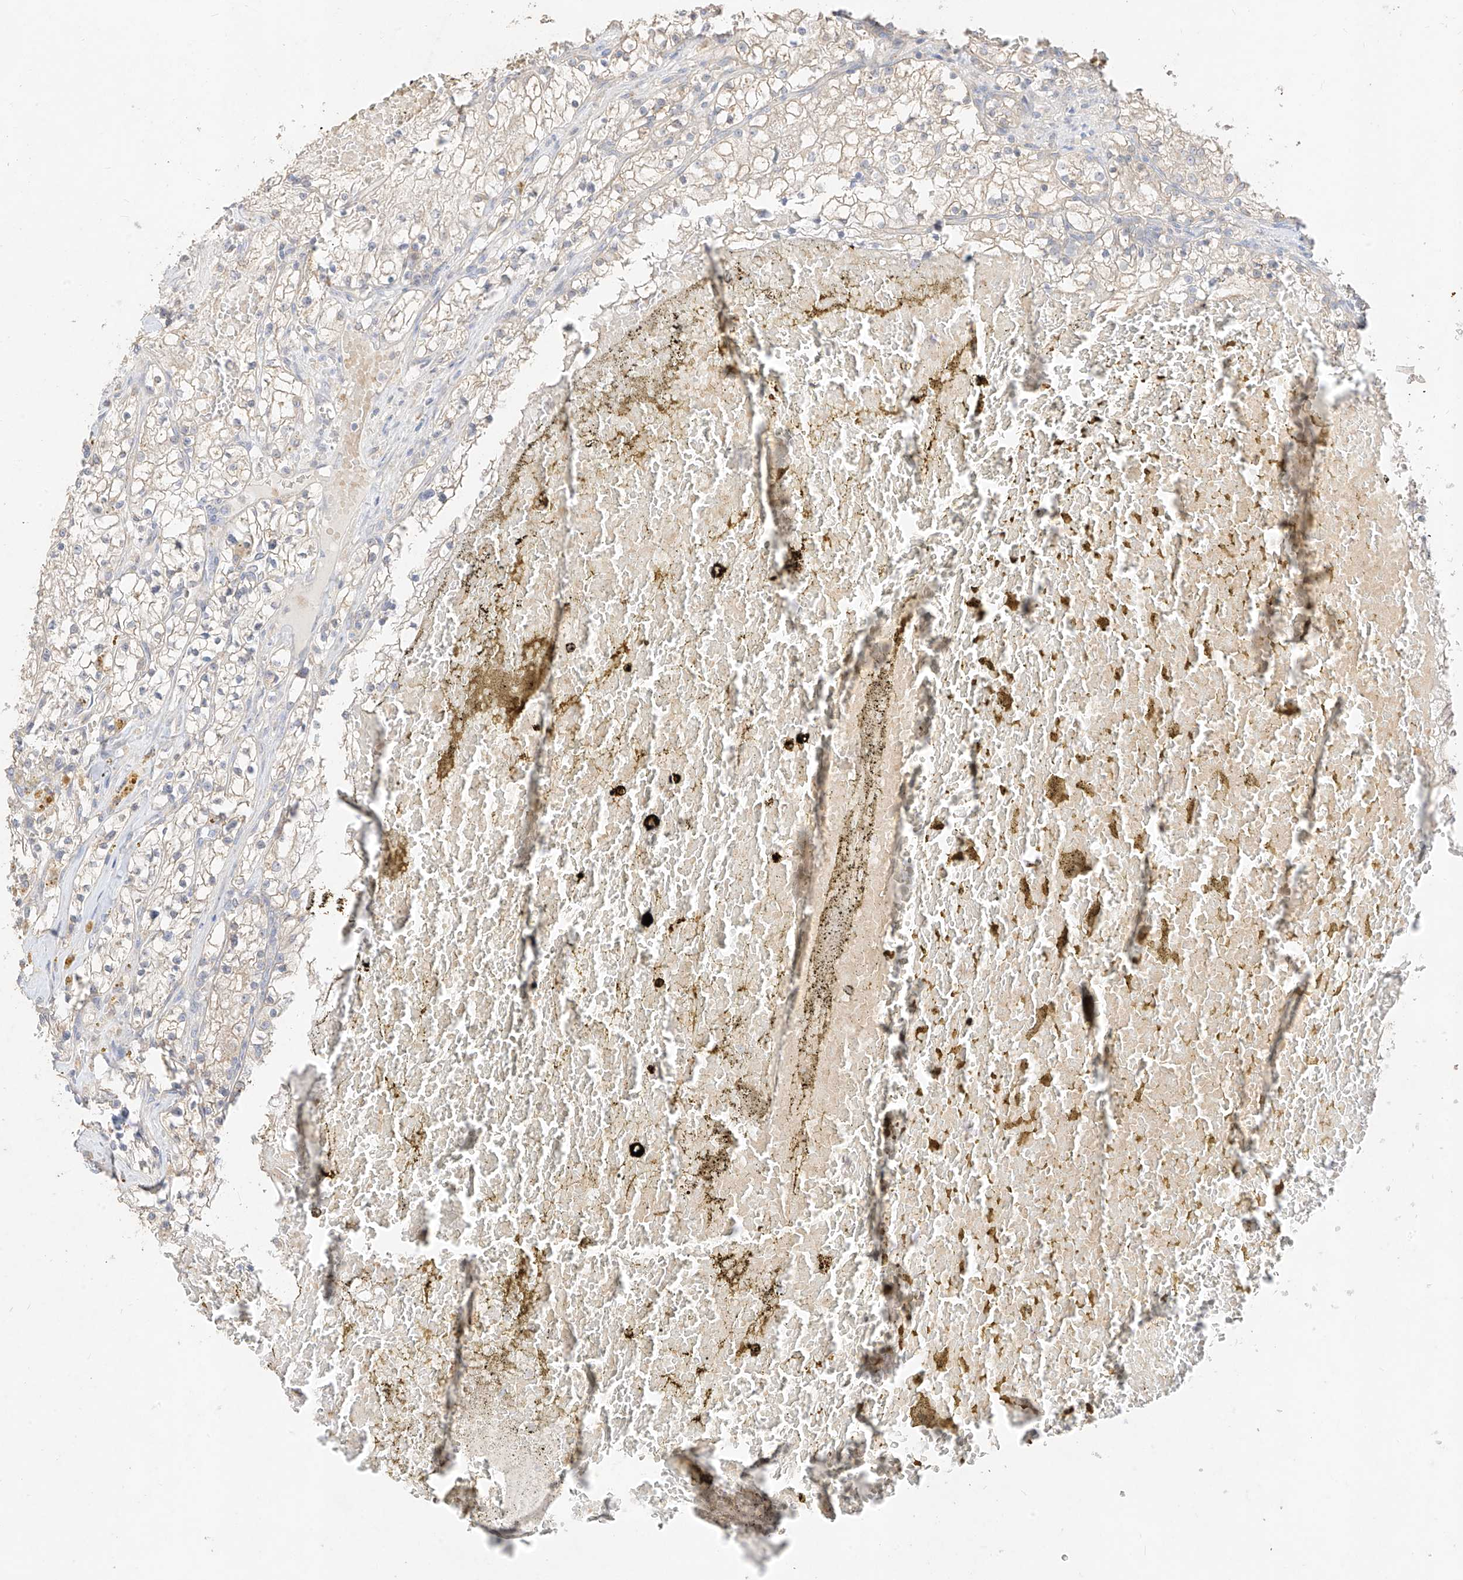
{"staining": {"intensity": "negative", "quantity": "none", "location": "none"}, "tissue": "renal cancer", "cell_type": "Tumor cells", "image_type": "cancer", "snomed": [{"axis": "morphology", "description": "Normal tissue, NOS"}, {"axis": "morphology", "description": "Adenocarcinoma, NOS"}, {"axis": "topography", "description": "Kidney"}], "caption": "High power microscopy histopathology image of an immunohistochemistry histopathology image of renal cancer (adenocarcinoma), revealing no significant staining in tumor cells.", "gene": "ZZEF1", "patient": {"sex": "male", "age": 68}}